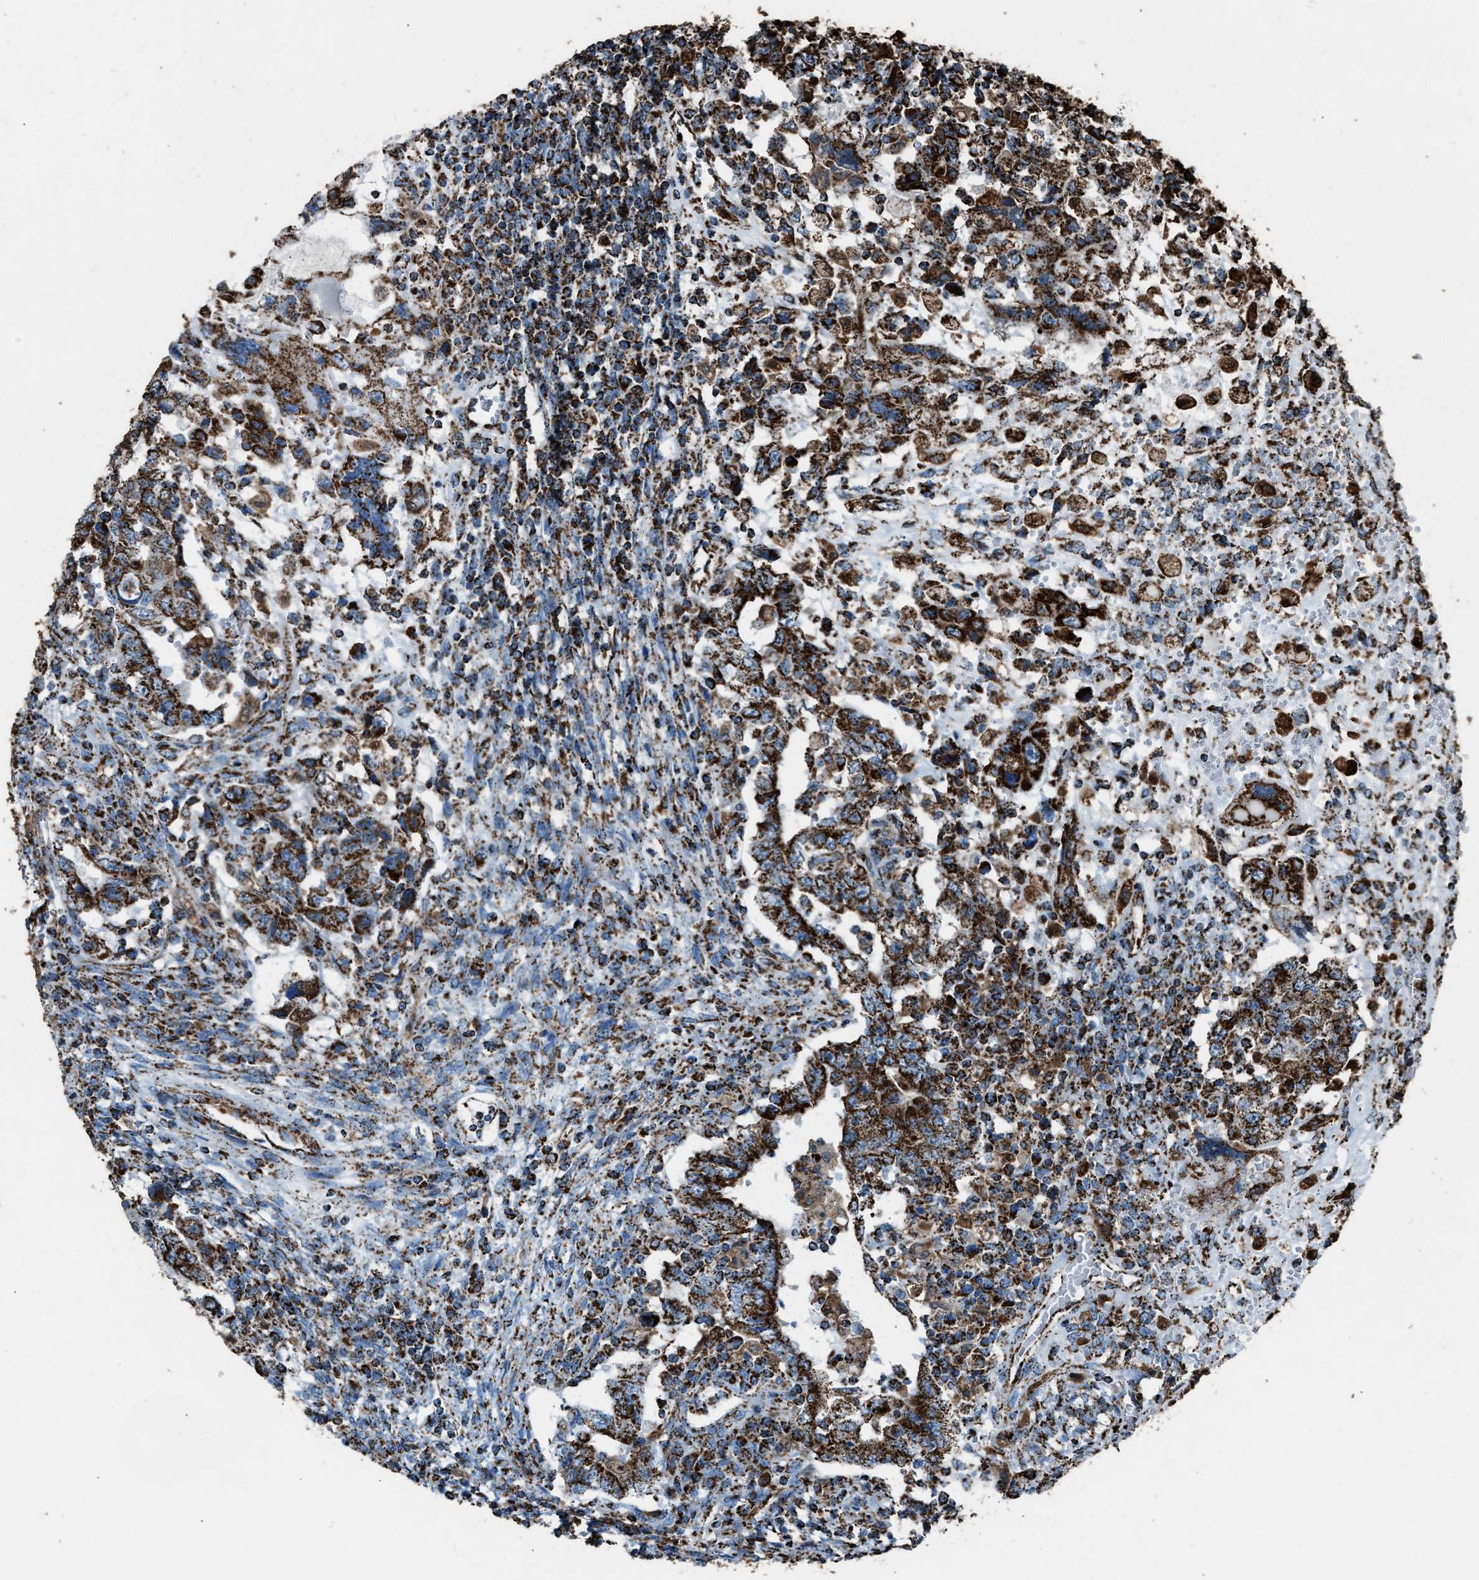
{"staining": {"intensity": "strong", "quantity": ">75%", "location": "cytoplasmic/membranous"}, "tissue": "testis cancer", "cell_type": "Tumor cells", "image_type": "cancer", "snomed": [{"axis": "morphology", "description": "Carcinoma, Embryonal, NOS"}, {"axis": "topography", "description": "Testis"}], "caption": "Testis embryonal carcinoma stained with immunohistochemistry (IHC) exhibits strong cytoplasmic/membranous expression in approximately >75% of tumor cells.", "gene": "MDH2", "patient": {"sex": "male", "age": 26}}